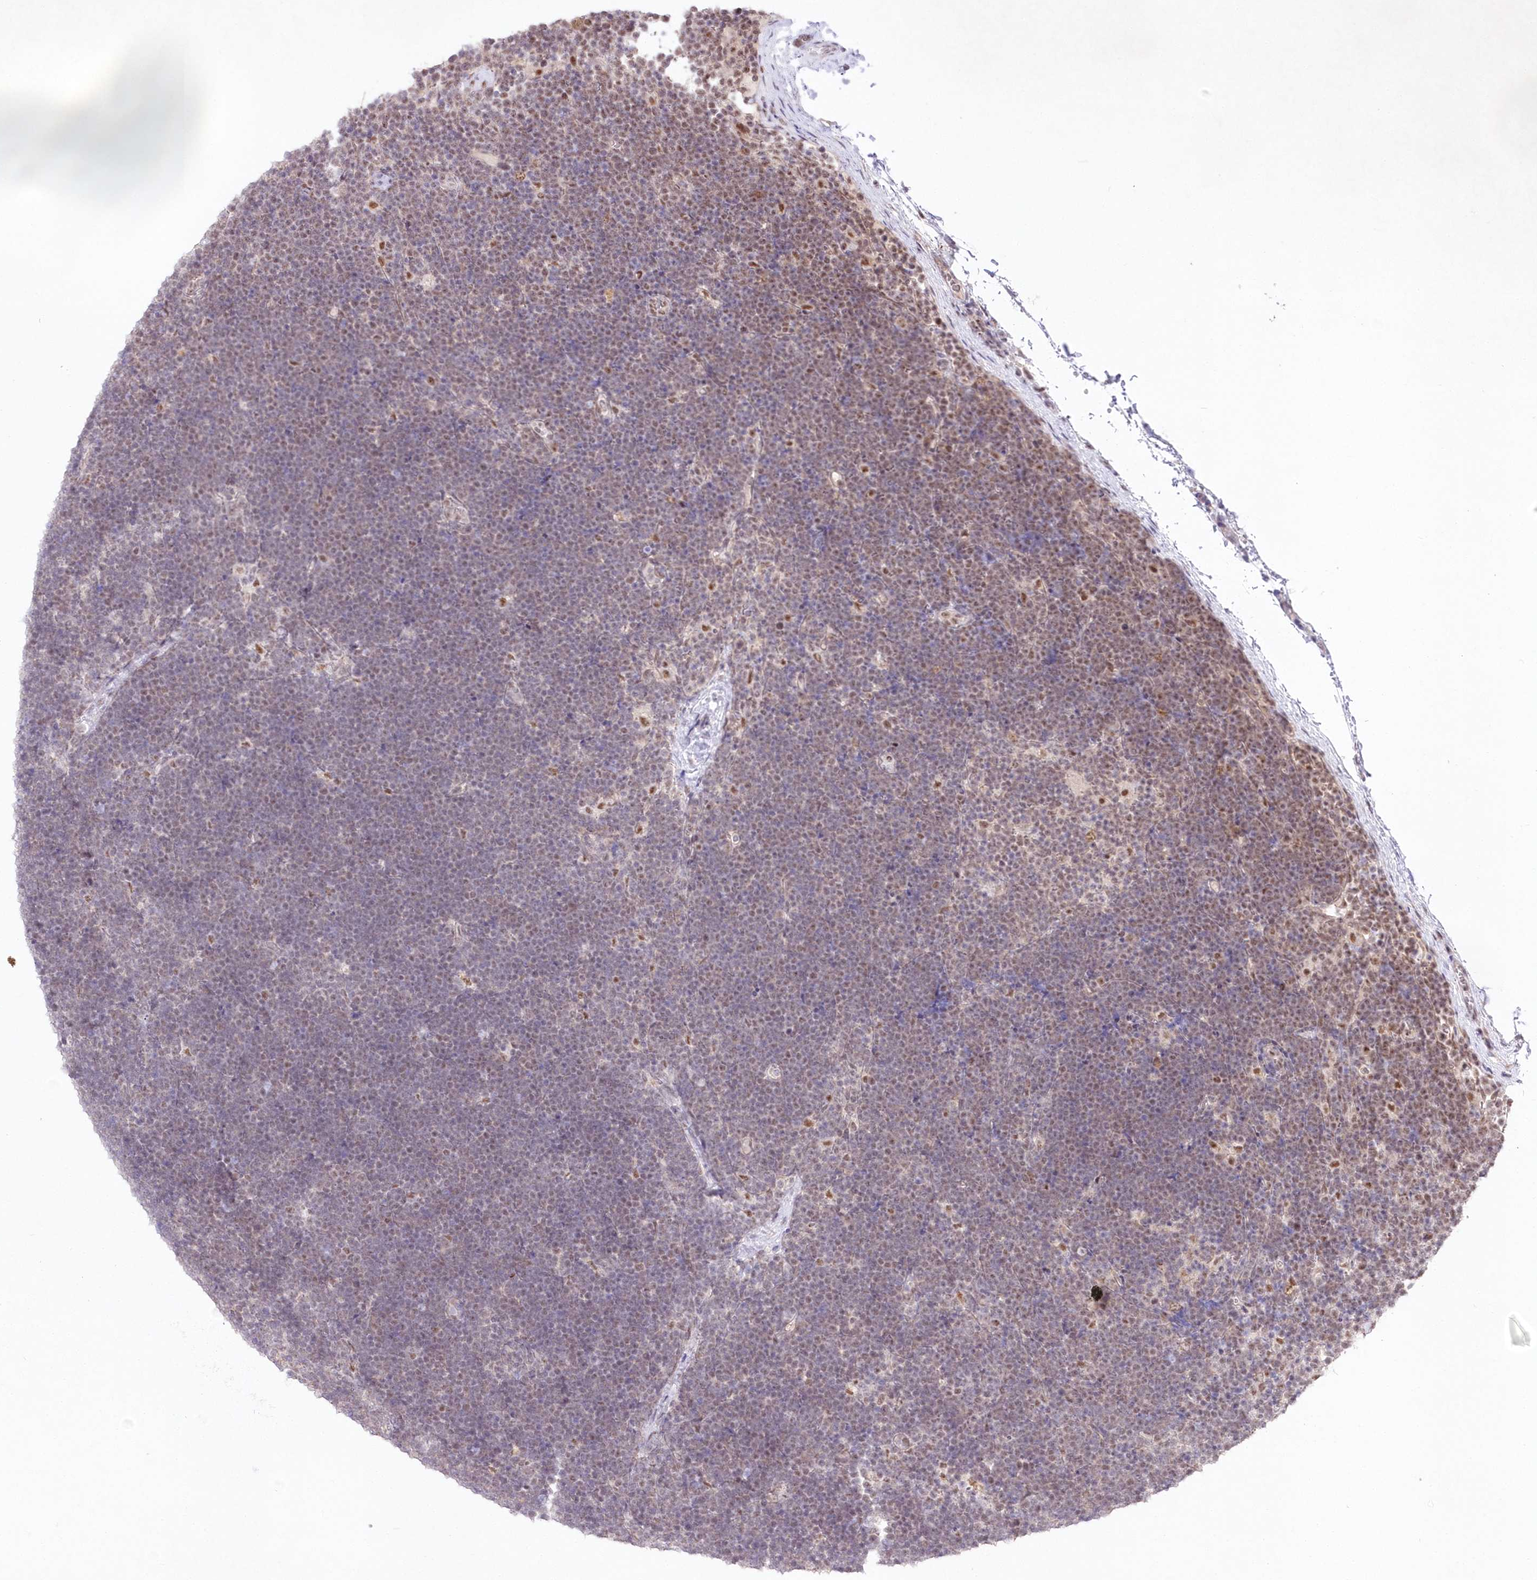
{"staining": {"intensity": "weak", "quantity": "<25%", "location": "nuclear"}, "tissue": "lymphoma", "cell_type": "Tumor cells", "image_type": "cancer", "snomed": [{"axis": "morphology", "description": "Malignant lymphoma, non-Hodgkin's type, High grade"}, {"axis": "topography", "description": "Lymph node"}], "caption": "DAB (3,3'-diaminobenzidine) immunohistochemical staining of human malignant lymphoma, non-Hodgkin's type (high-grade) shows no significant staining in tumor cells.", "gene": "RBM27", "patient": {"sex": "male", "age": 13}}